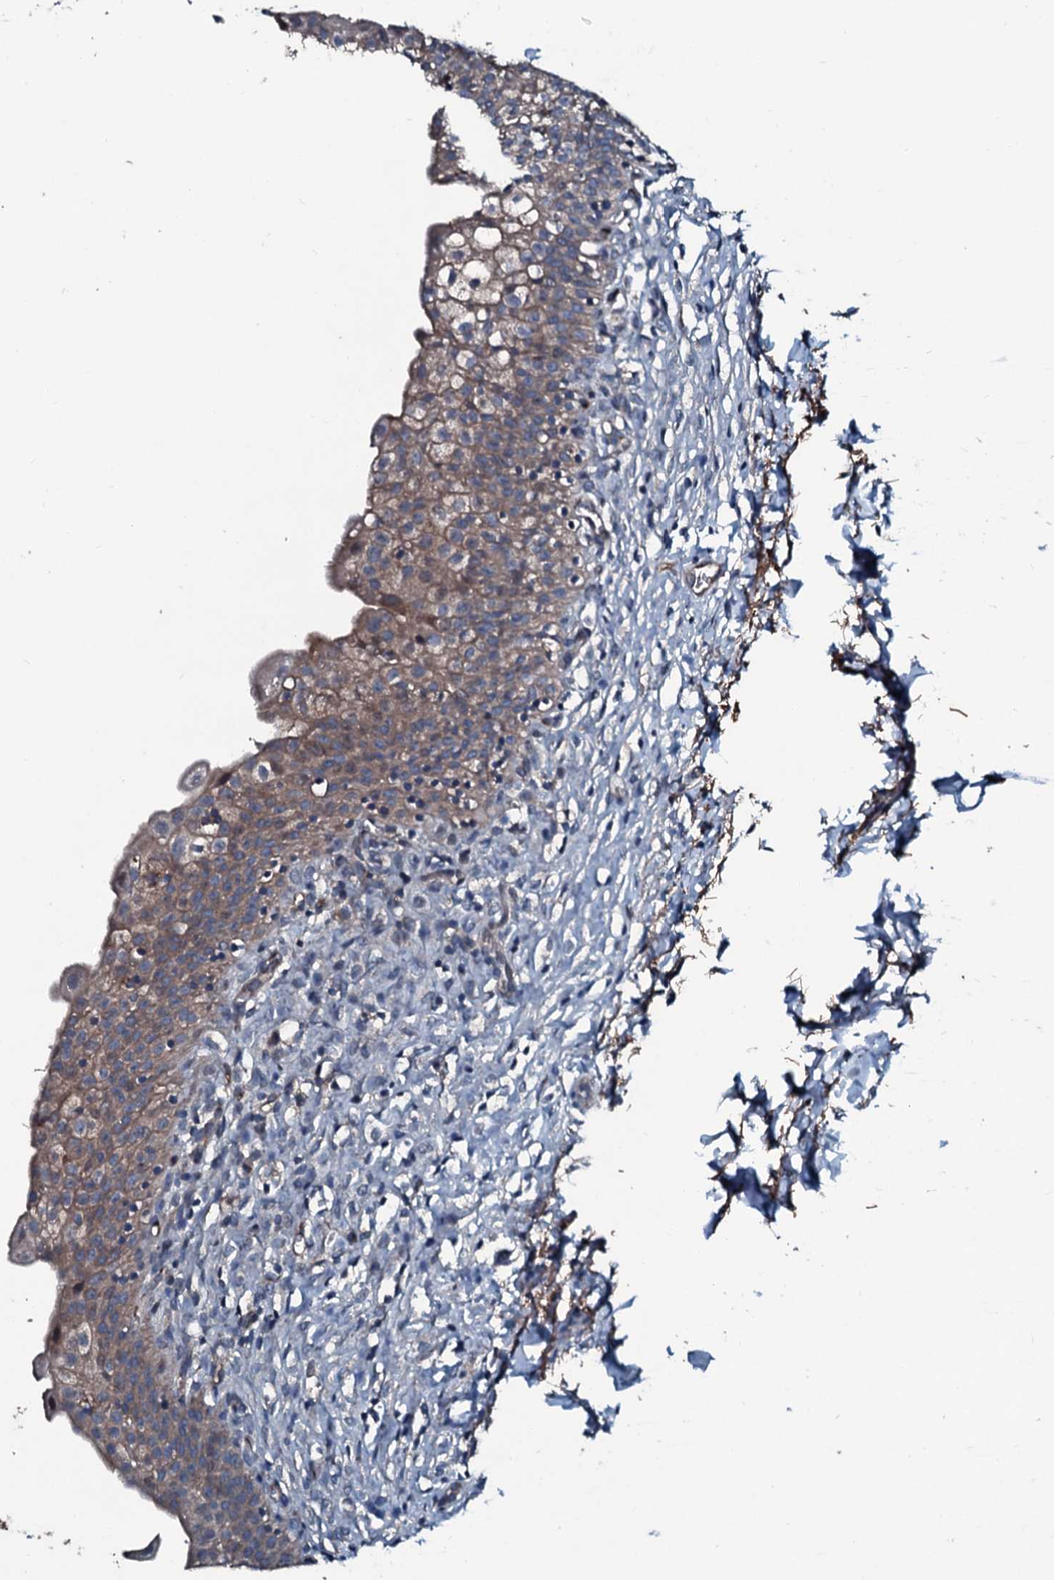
{"staining": {"intensity": "weak", "quantity": "25%-75%", "location": "cytoplasmic/membranous"}, "tissue": "urinary bladder", "cell_type": "Urothelial cells", "image_type": "normal", "snomed": [{"axis": "morphology", "description": "Normal tissue, NOS"}, {"axis": "topography", "description": "Urinary bladder"}], "caption": "A photomicrograph of urinary bladder stained for a protein shows weak cytoplasmic/membranous brown staining in urothelial cells.", "gene": "AARS1", "patient": {"sex": "male", "age": 55}}